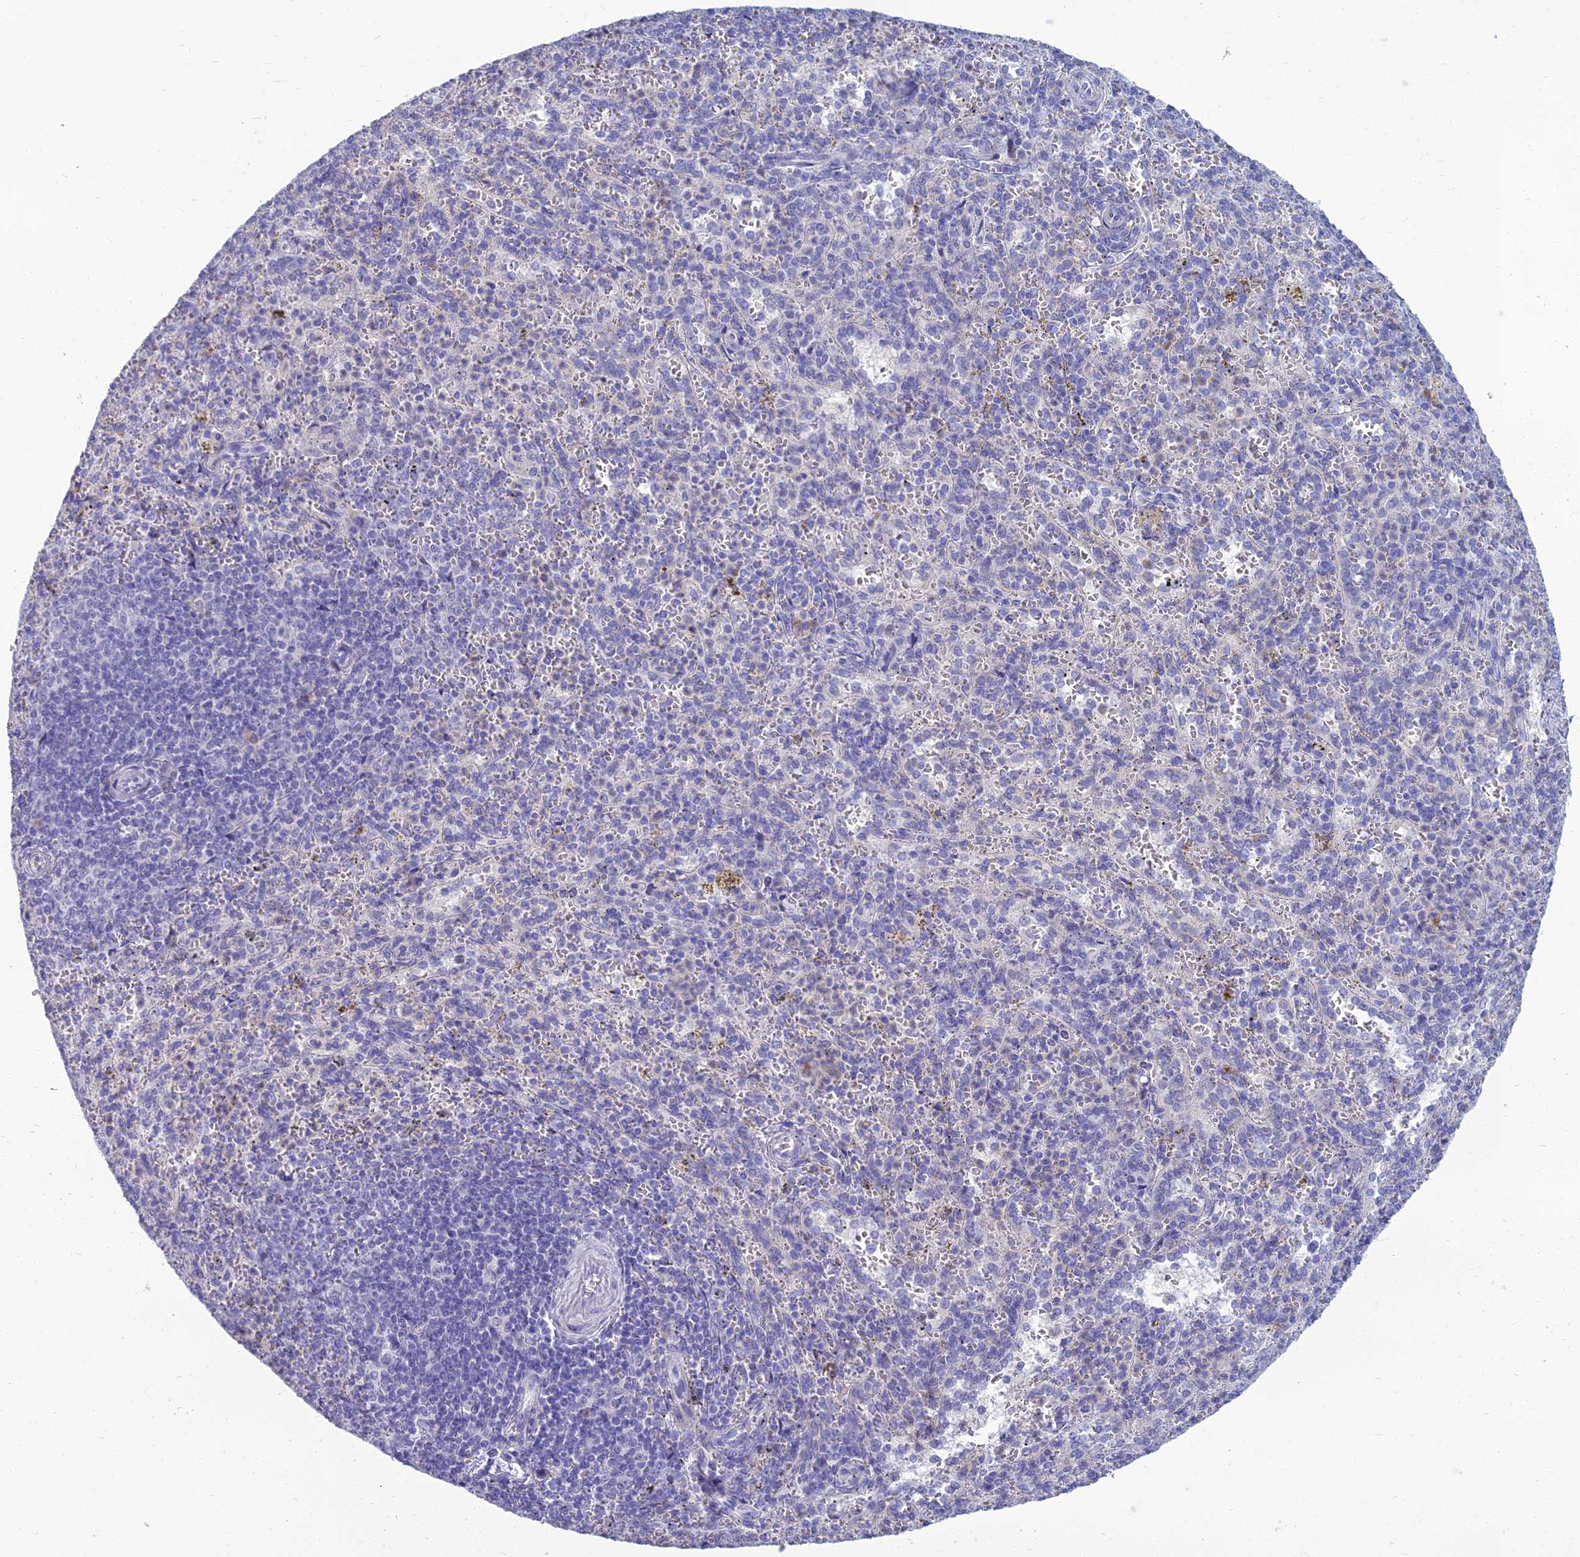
{"staining": {"intensity": "negative", "quantity": "none", "location": "none"}, "tissue": "spleen", "cell_type": "Cells in red pulp", "image_type": "normal", "snomed": [{"axis": "morphology", "description": "Normal tissue, NOS"}, {"axis": "topography", "description": "Spleen"}], "caption": "This micrograph is of unremarkable spleen stained with immunohistochemistry (IHC) to label a protein in brown with the nuclei are counter-stained blue. There is no staining in cells in red pulp.", "gene": "SPTLC3", "patient": {"sex": "female", "age": 21}}